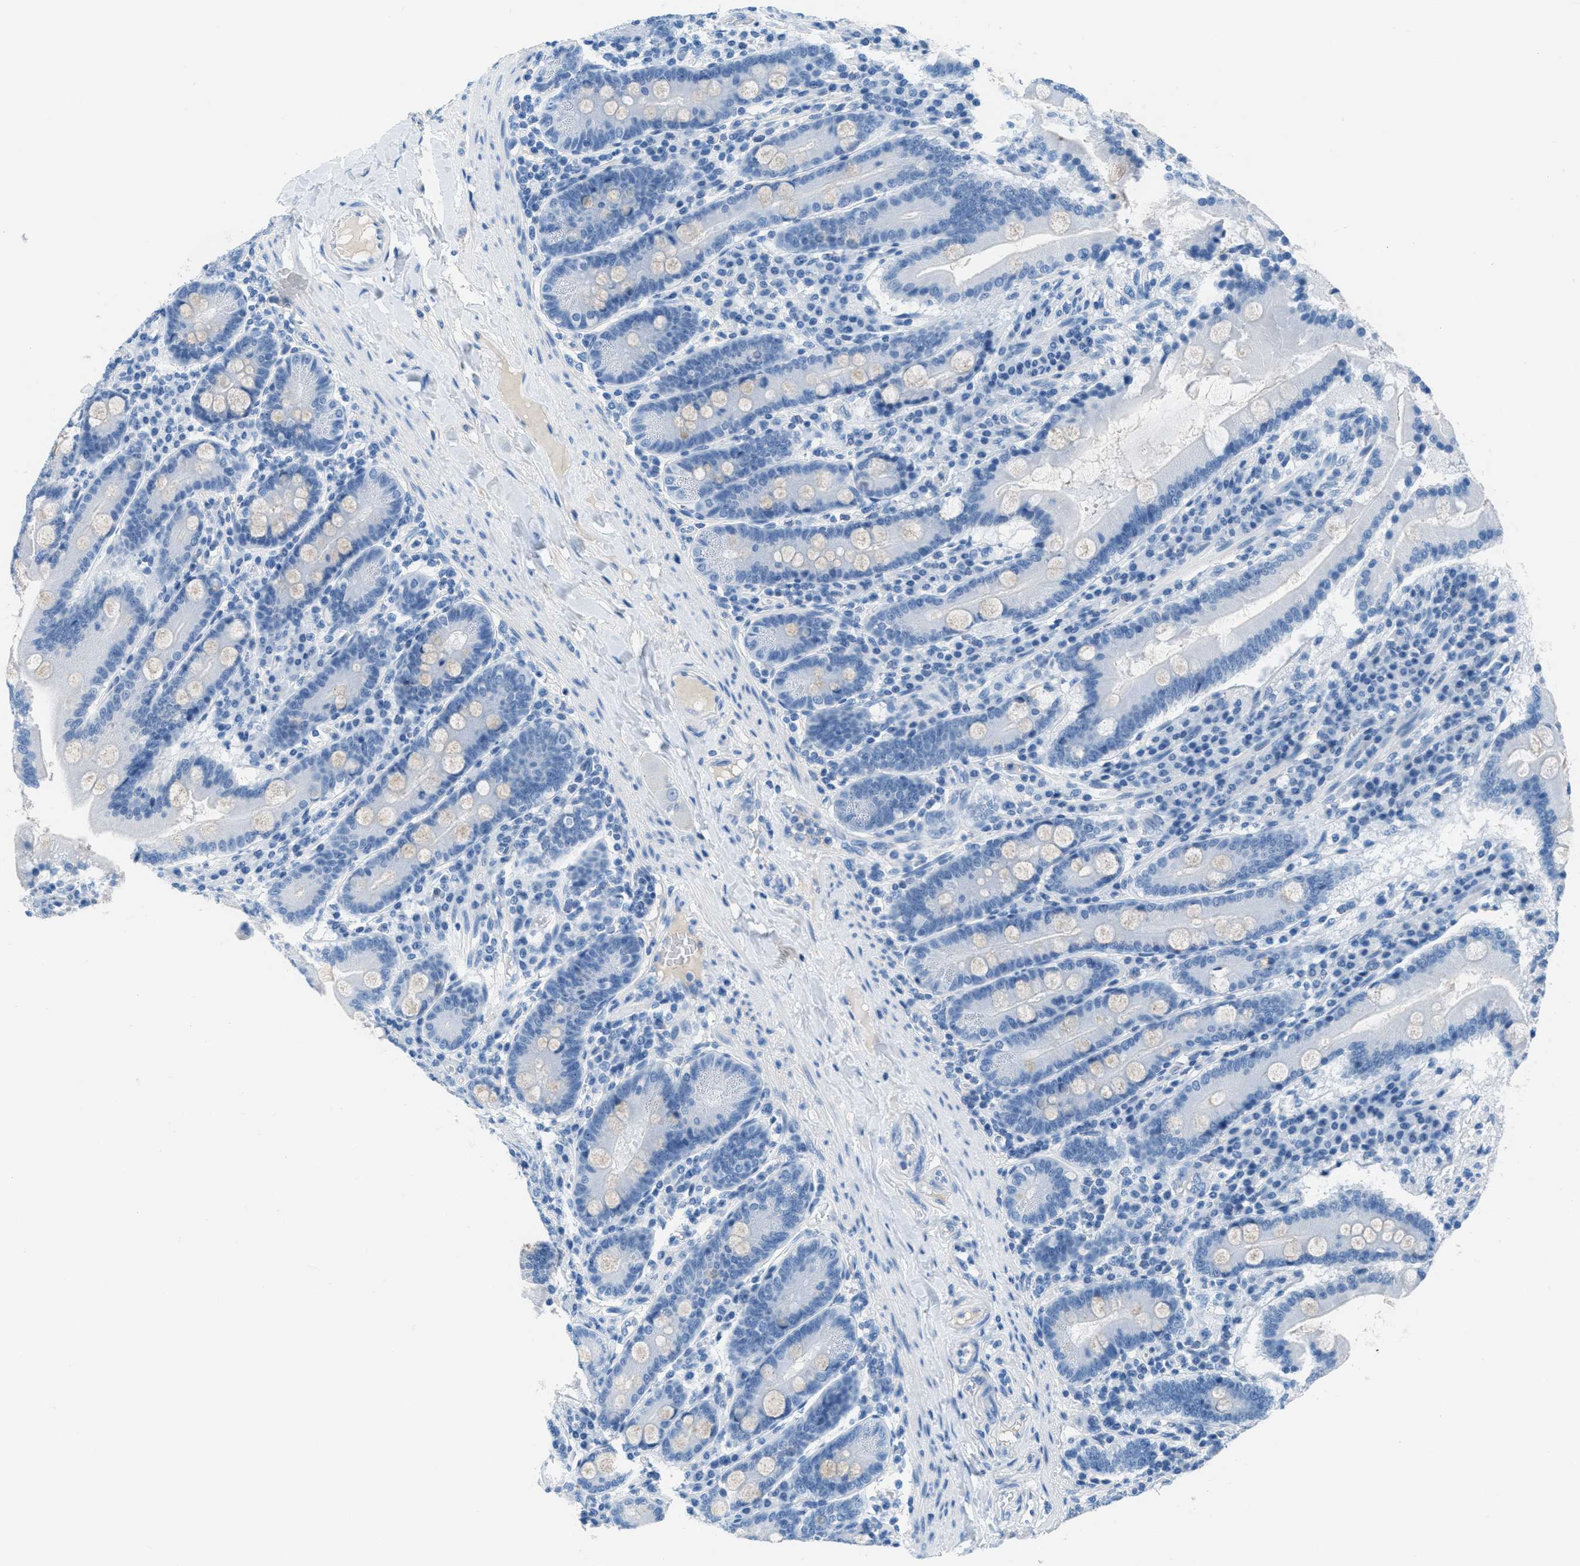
{"staining": {"intensity": "negative", "quantity": "none", "location": "none"}, "tissue": "duodenum", "cell_type": "Glandular cells", "image_type": "normal", "snomed": [{"axis": "morphology", "description": "Normal tissue, NOS"}, {"axis": "topography", "description": "Duodenum"}], "caption": "Duodenum stained for a protein using immunohistochemistry (IHC) shows no staining glandular cells.", "gene": "MGARP", "patient": {"sex": "male", "age": 50}}